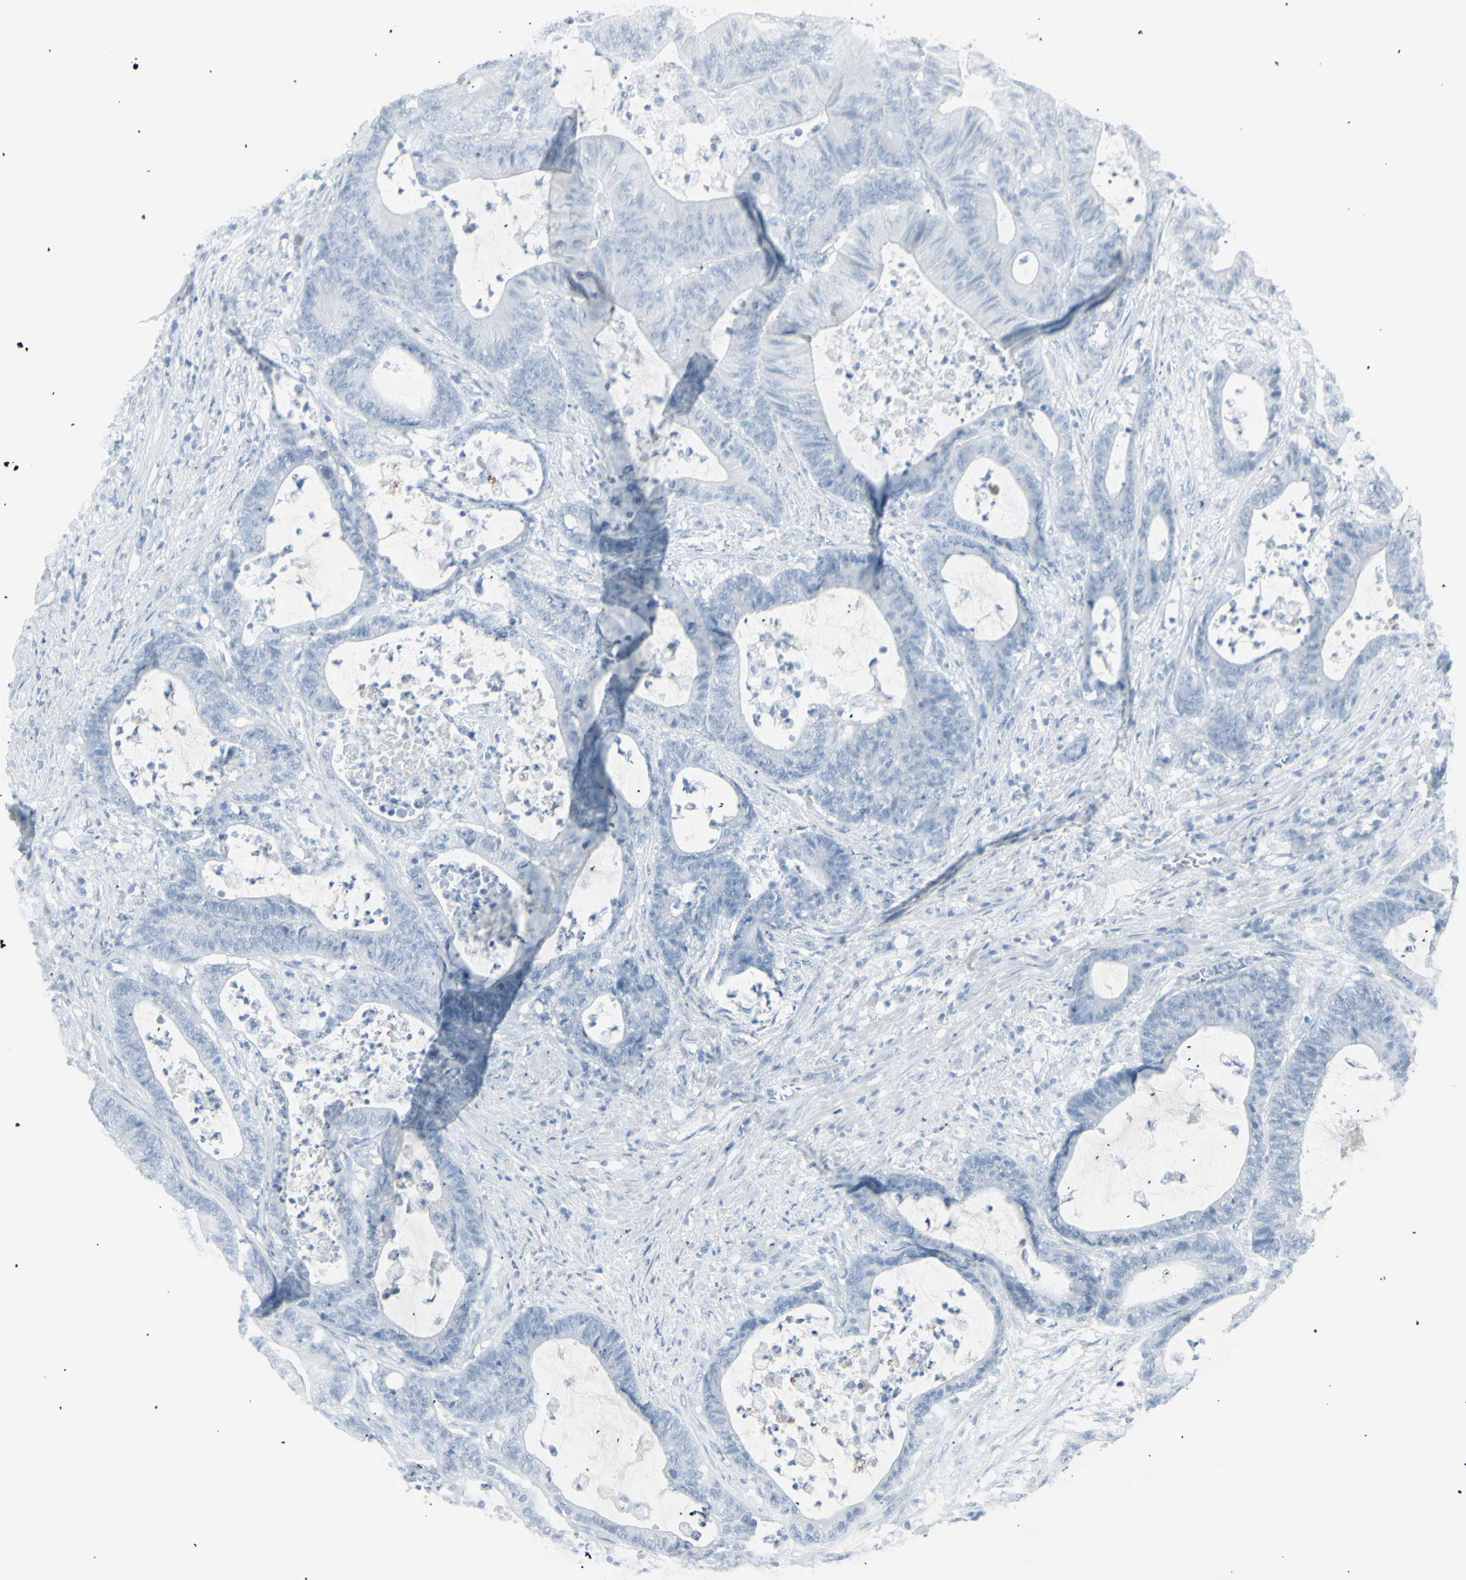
{"staining": {"intensity": "negative", "quantity": "none", "location": "none"}, "tissue": "colorectal cancer", "cell_type": "Tumor cells", "image_type": "cancer", "snomed": [{"axis": "morphology", "description": "Adenocarcinoma, NOS"}, {"axis": "topography", "description": "Colon"}], "caption": "Adenocarcinoma (colorectal) was stained to show a protein in brown. There is no significant staining in tumor cells. (IHC, brightfield microscopy, high magnification).", "gene": "YBX2", "patient": {"sex": "female", "age": 84}}